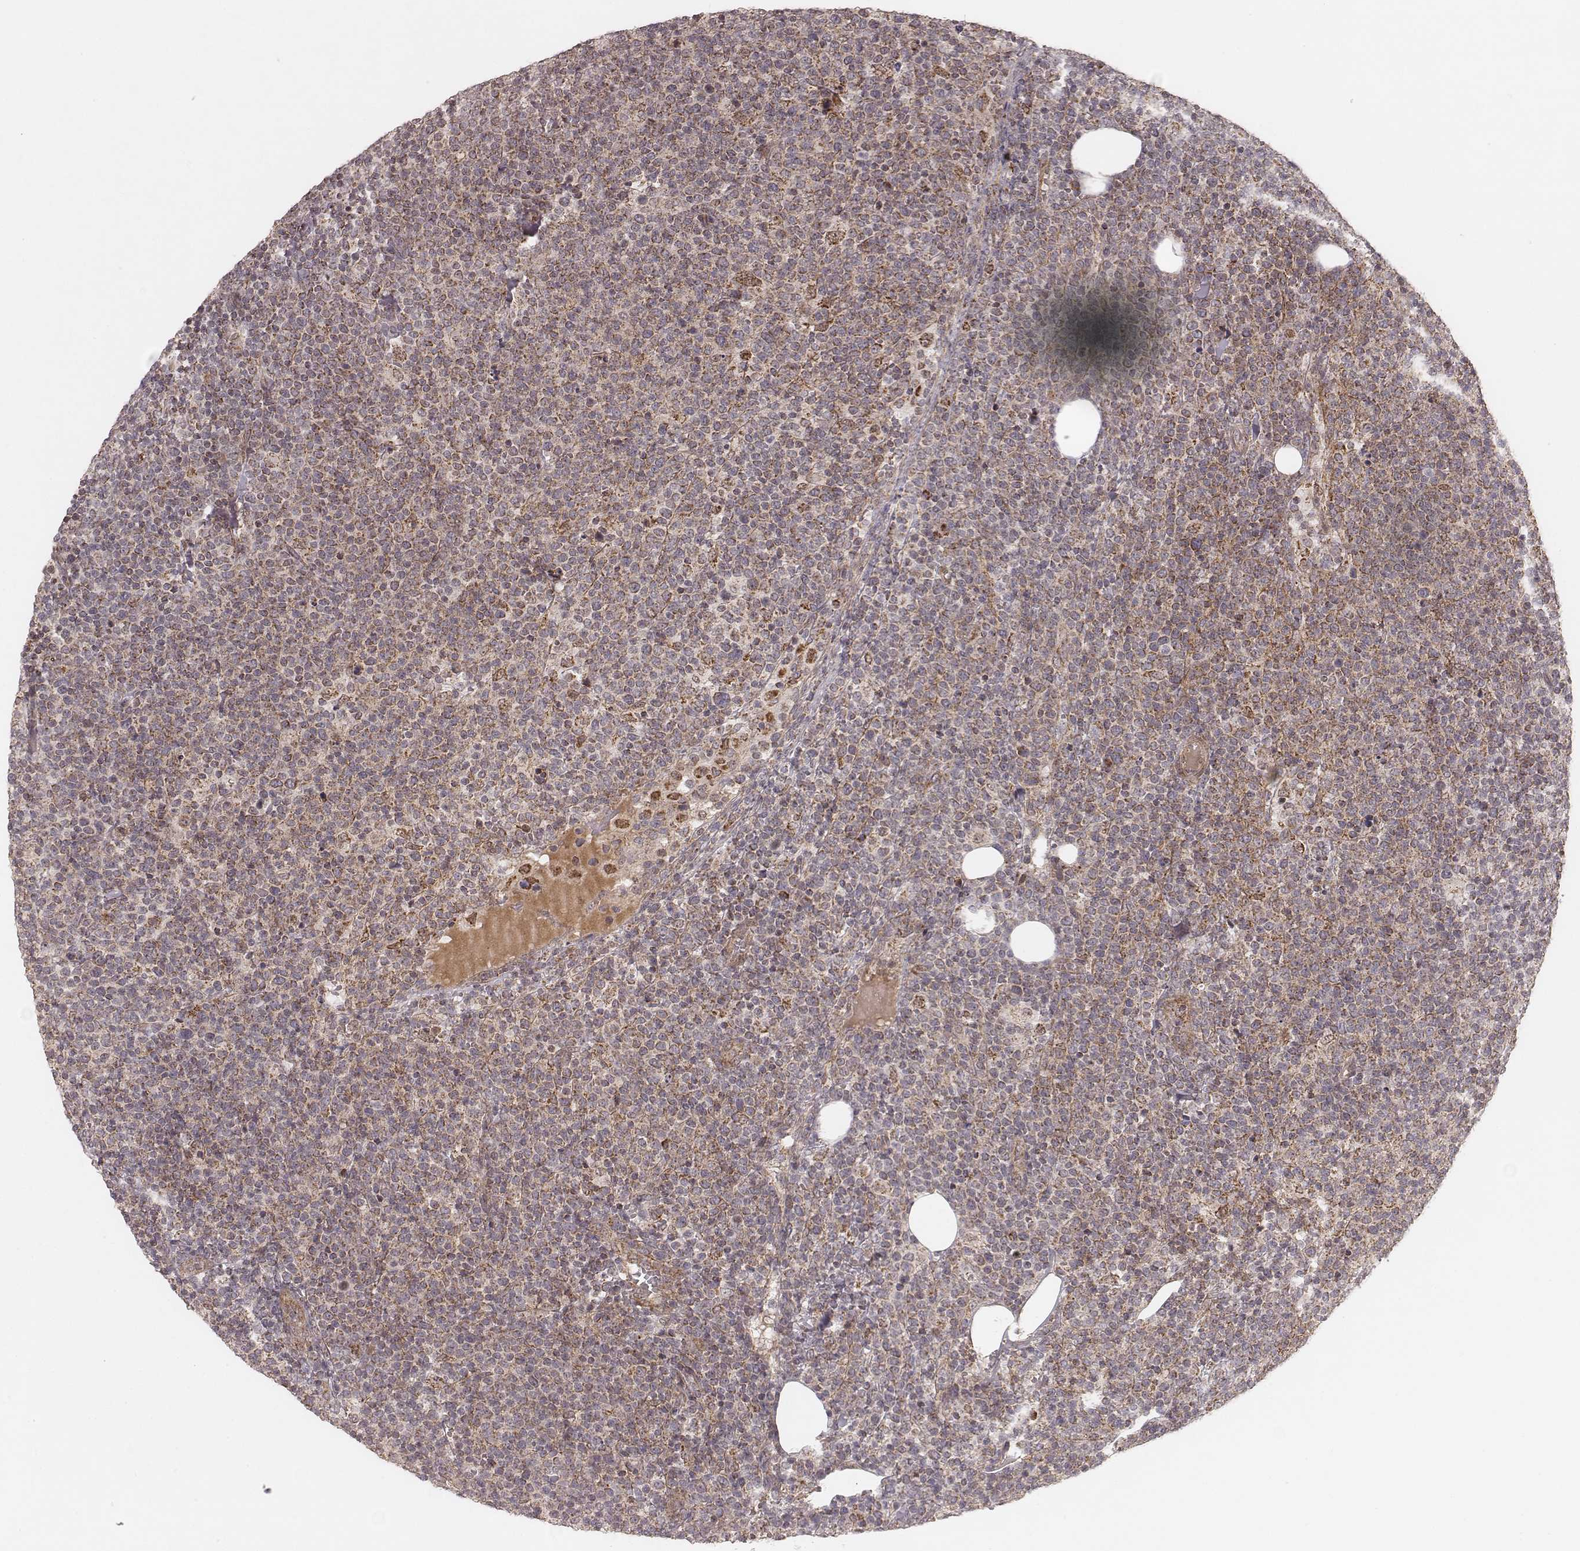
{"staining": {"intensity": "moderate", "quantity": "25%-75%", "location": "cytoplasmic/membranous"}, "tissue": "lymphoma", "cell_type": "Tumor cells", "image_type": "cancer", "snomed": [{"axis": "morphology", "description": "Malignant lymphoma, non-Hodgkin's type, High grade"}, {"axis": "topography", "description": "Lymph node"}], "caption": "Immunohistochemistry (IHC) photomicrograph of human malignant lymphoma, non-Hodgkin's type (high-grade) stained for a protein (brown), which demonstrates medium levels of moderate cytoplasmic/membranous positivity in approximately 25%-75% of tumor cells.", "gene": "NDUFA7", "patient": {"sex": "male", "age": 61}}